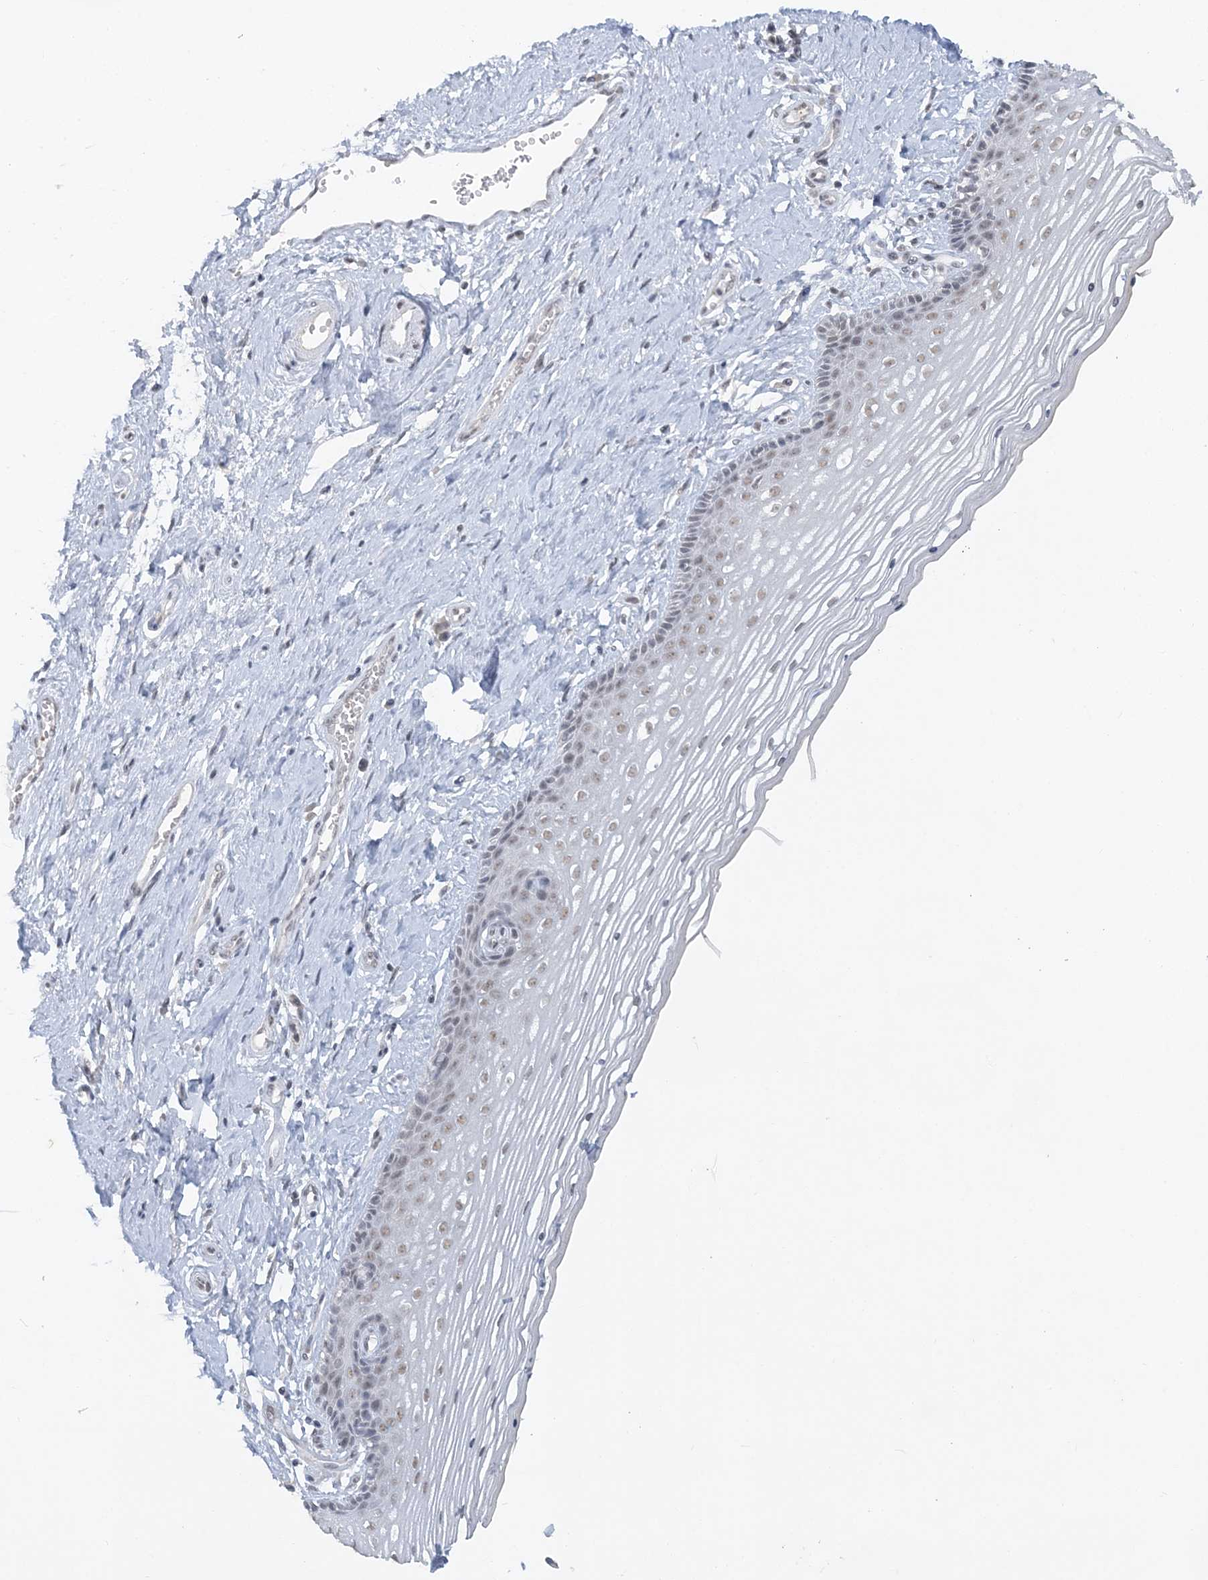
{"staining": {"intensity": "weak", "quantity": "<25%", "location": "nuclear"}, "tissue": "vagina", "cell_type": "Squamous epithelial cells", "image_type": "normal", "snomed": [{"axis": "morphology", "description": "Normal tissue, NOS"}, {"axis": "topography", "description": "Vagina"}], "caption": "DAB immunohistochemical staining of normal human vagina shows no significant expression in squamous epithelial cells.", "gene": "KMT2D", "patient": {"sex": "female", "age": 46}}